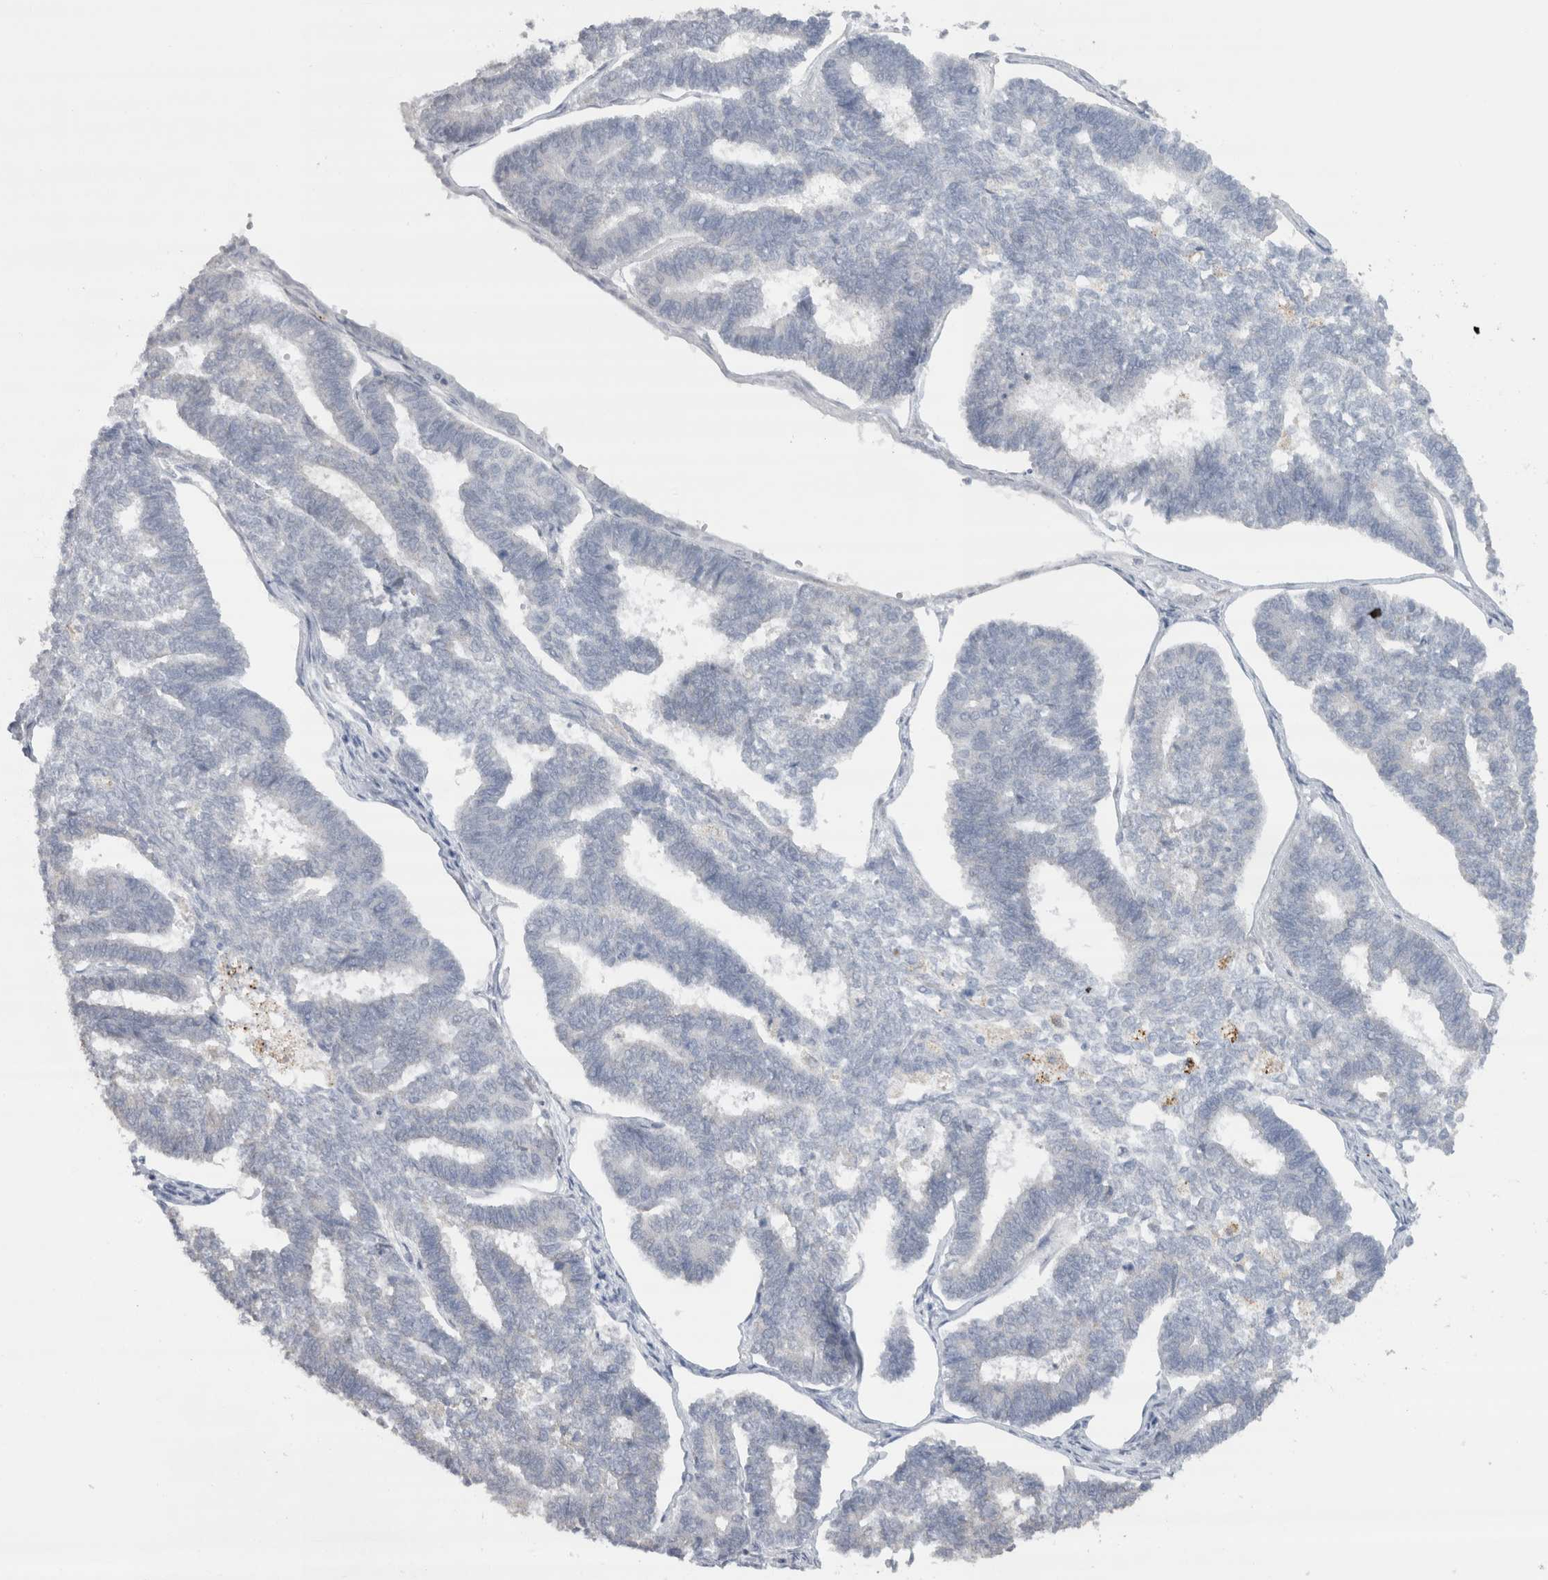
{"staining": {"intensity": "negative", "quantity": "none", "location": "none"}, "tissue": "endometrial cancer", "cell_type": "Tumor cells", "image_type": "cancer", "snomed": [{"axis": "morphology", "description": "Adenocarcinoma, NOS"}, {"axis": "topography", "description": "Endometrium"}], "caption": "IHC image of neoplastic tissue: human endometrial adenocarcinoma stained with DAB (3,3'-diaminobenzidine) demonstrates no significant protein positivity in tumor cells.", "gene": "CDH17", "patient": {"sex": "female", "age": 70}}